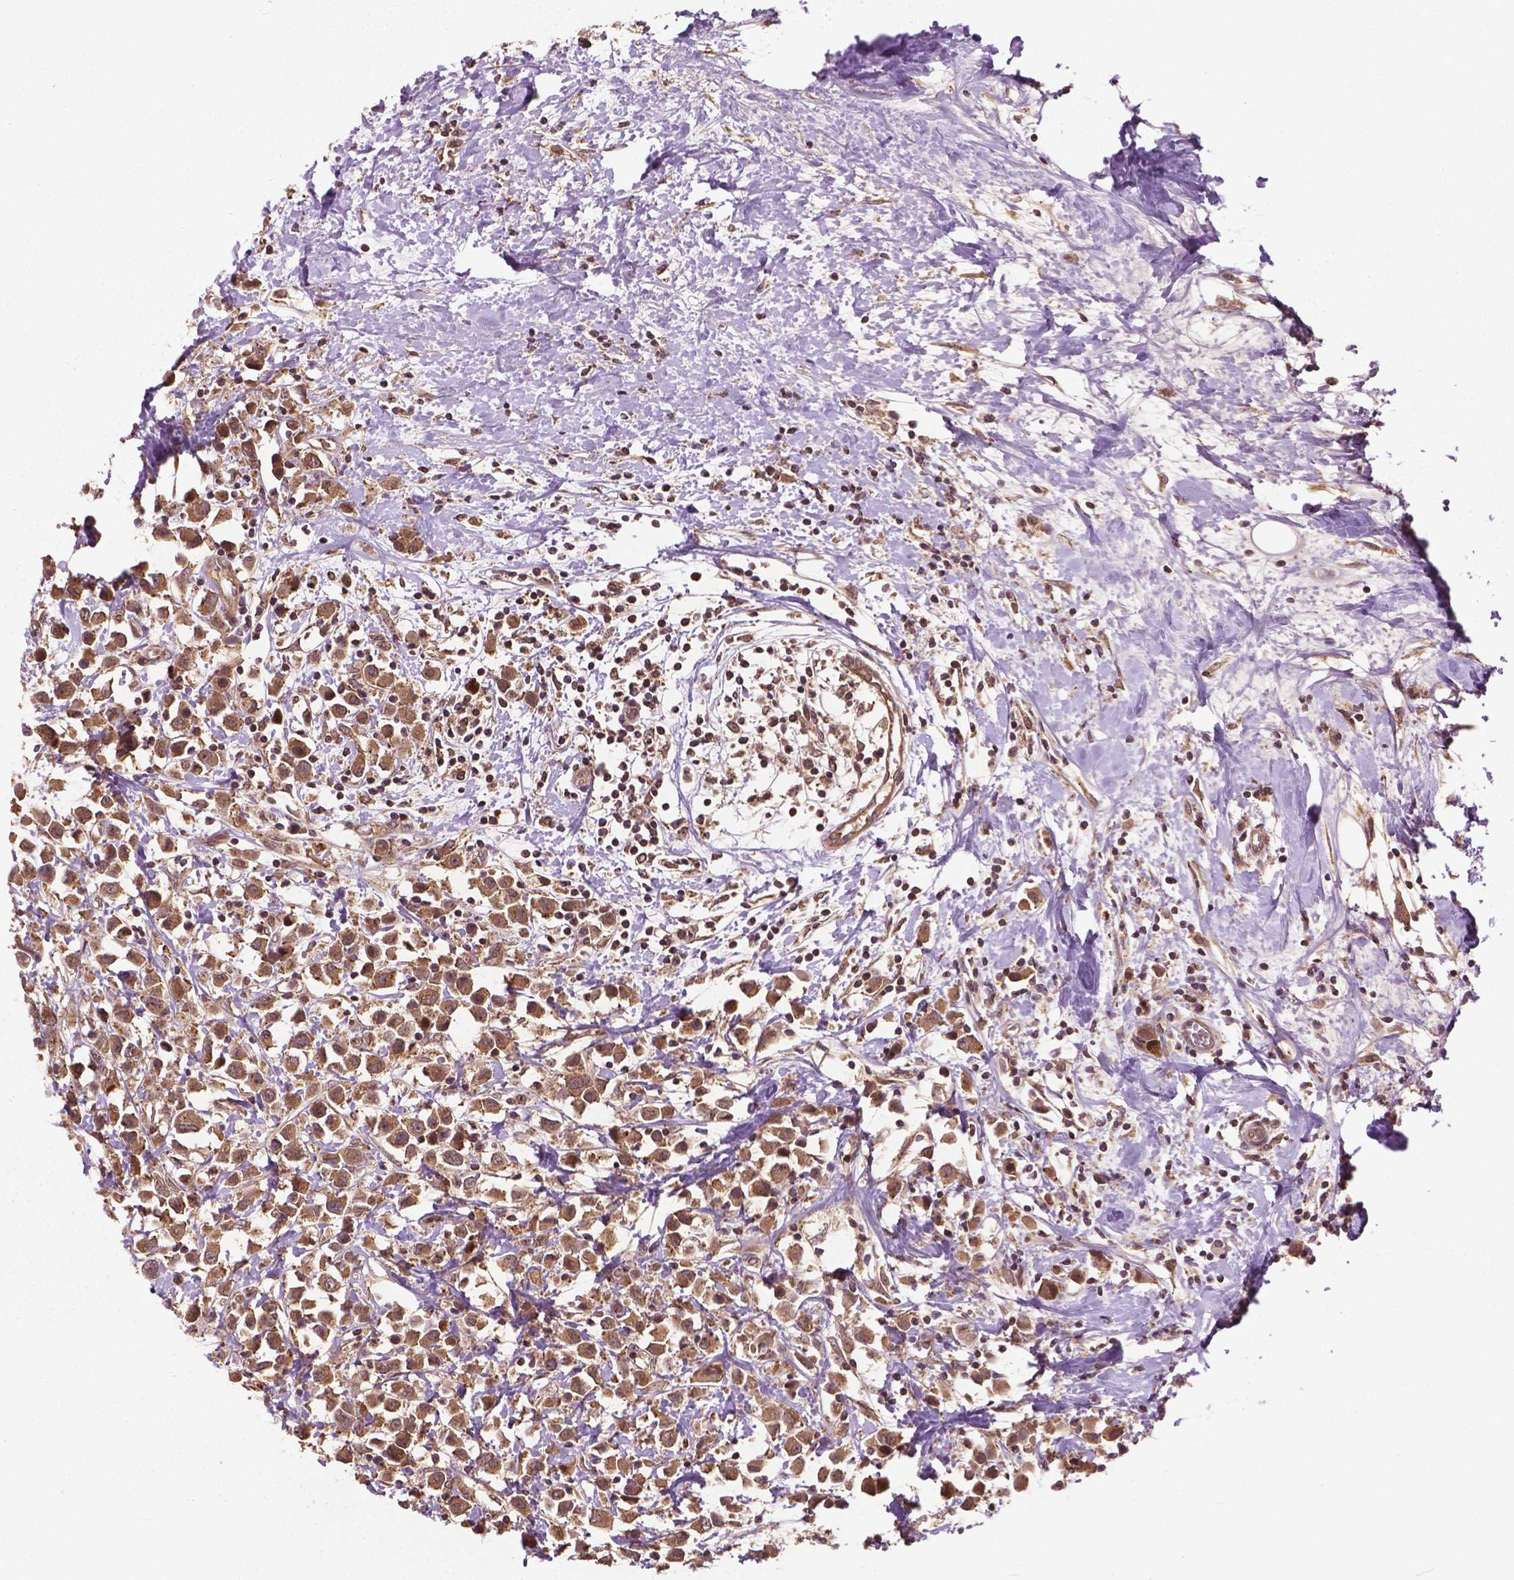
{"staining": {"intensity": "moderate", "quantity": ">75%", "location": "cytoplasmic/membranous"}, "tissue": "breast cancer", "cell_type": "Tumor cells", "image_type": "cancer", "snomed": [{"axis": "morphology", "description": "Duct carcinoma"}, {"axis": "topography", "description": "Breast"}], "caption": "Moderate cytoplasmic/membranous expression is appreciated in about >75% of tumor cells in breast cancer (intraductal carcinoma). Immunohistochemistry (ihc) stains the protein in brown and the nuclei are stained blue.", "gene": "PPP1CB", "patient": {"sex": "female", "age": 61}}